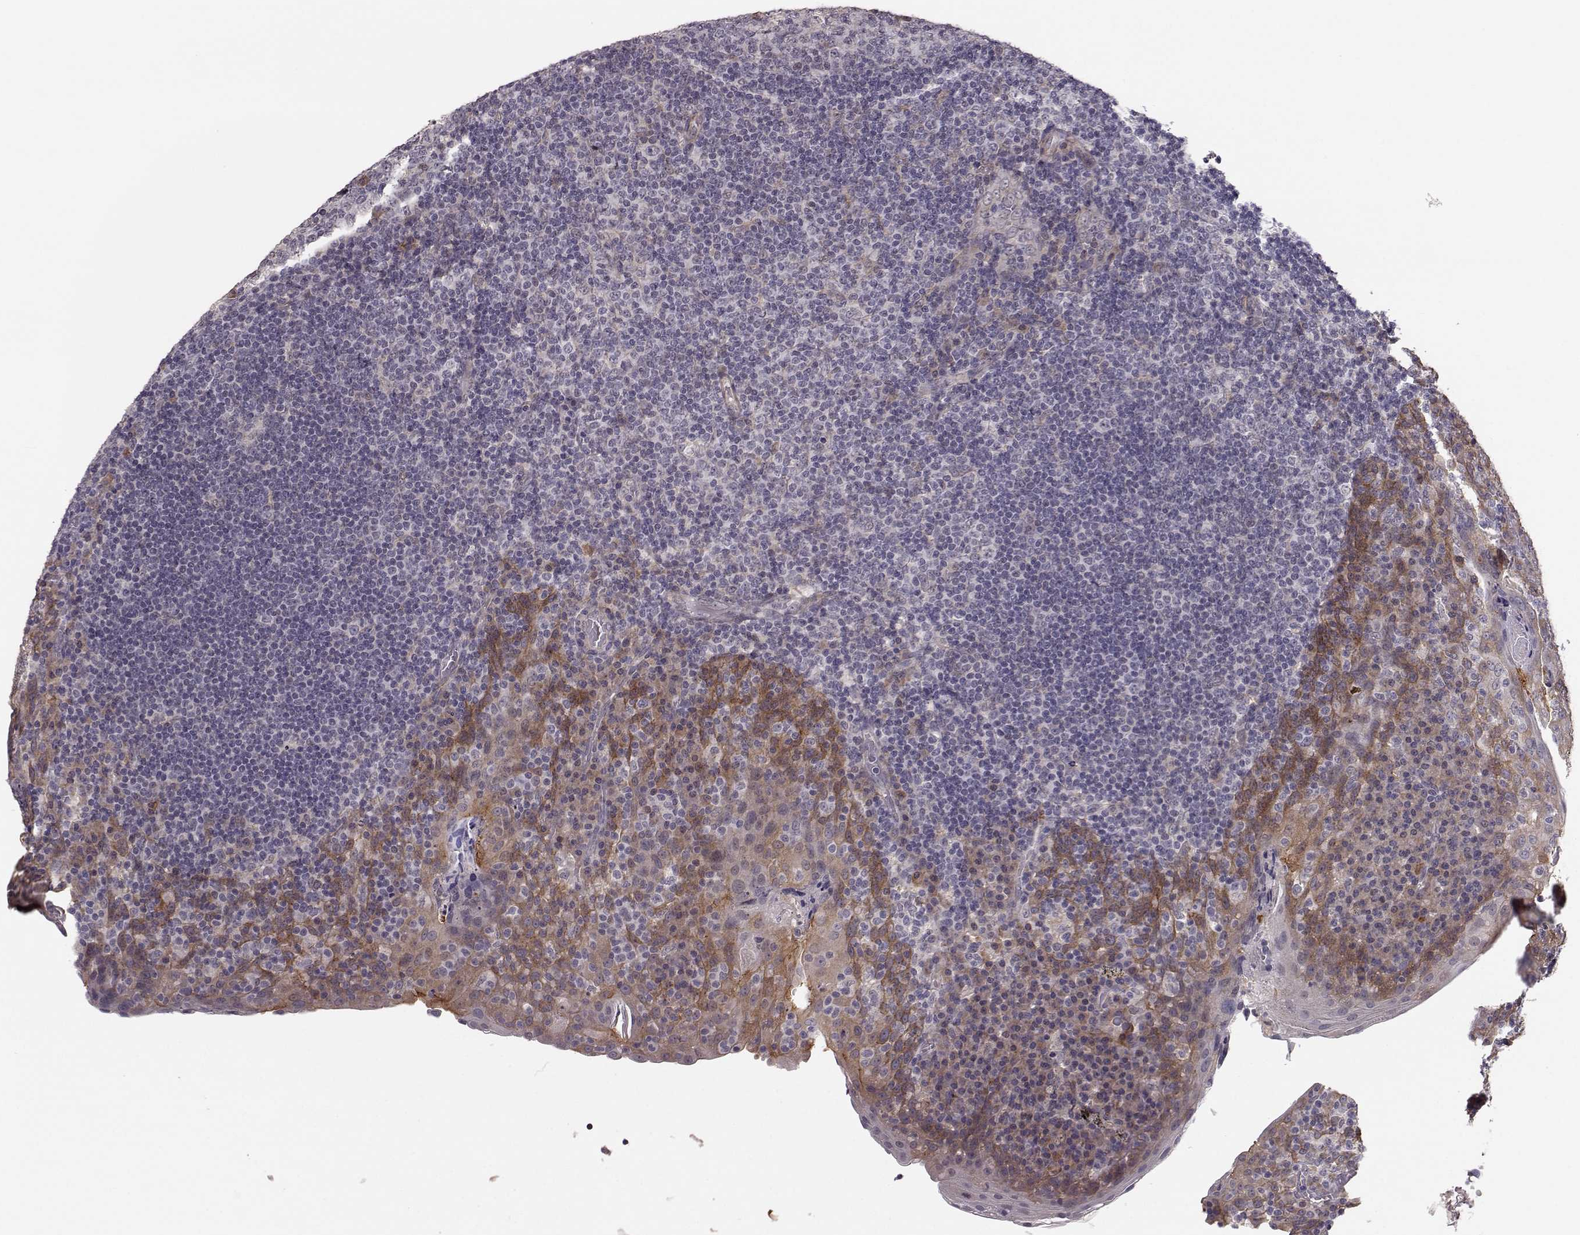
{"staining": {"intensity": "weak", "quantity": "<25%", "location": "cytoplasmic/membranous"}, "tissue": "tonsil", "cell_type": "Germinal center cells", "image_type": "normal", "snomed": [{"axis": "morphology", "description": "Normal tissue, NOS"}, {"axis": "topography", "description": "Tonsil"}], "caption": "This micrograph is of benign tonsil stained with immunohistochemistry (IHC) to label a protein in brown with the nuclei are counter-stained blue. There is no expression in germinal center cells.", "gene": "PLEKHG3", "patient": {"sex": "male", "age": 17}}